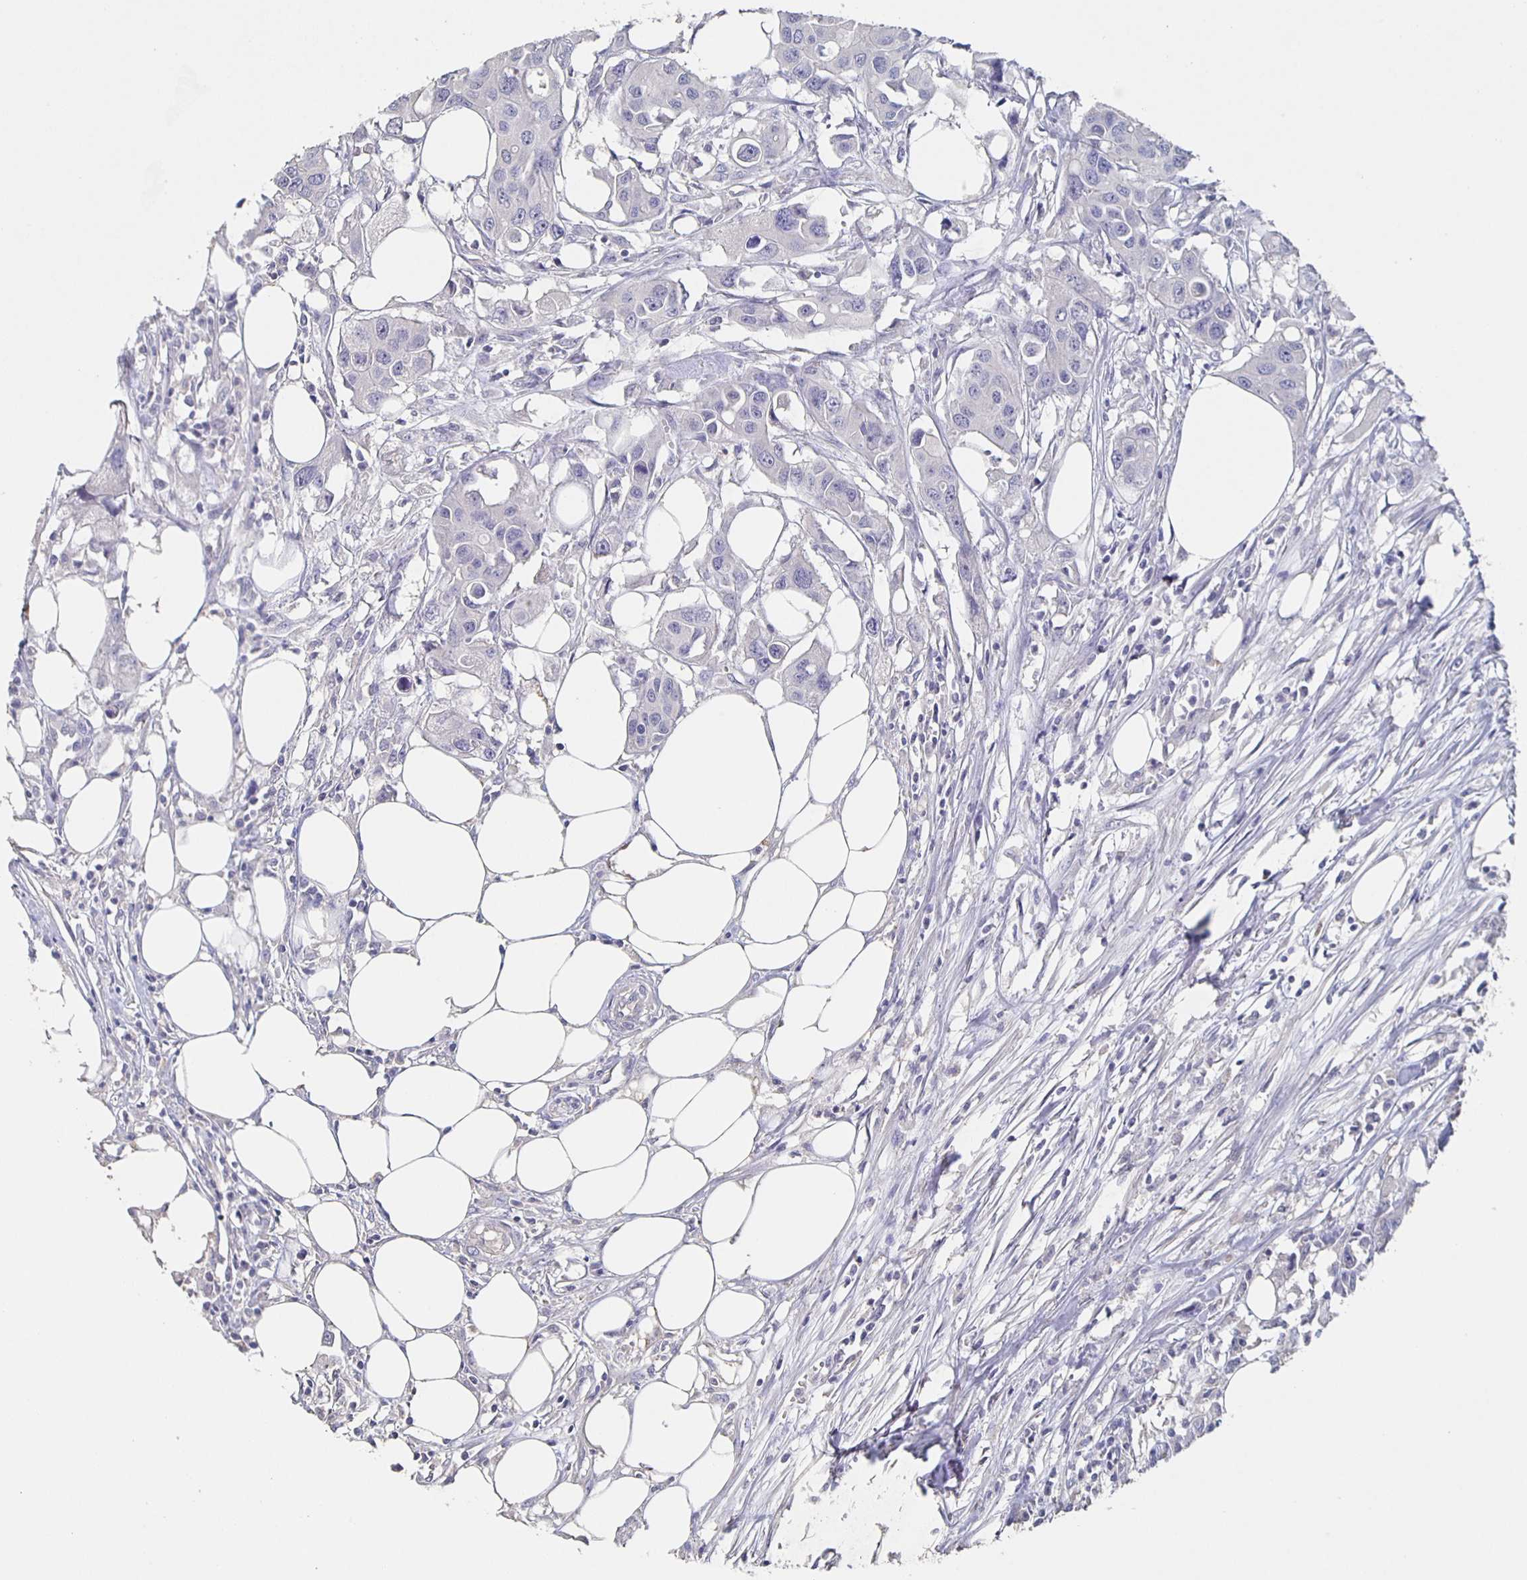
{"staining": {"intensity": "negative", "quantity": "none", "location": "none"}, "tissue": "colorectal cancer", "cell_type": "Tumor cells", "image_type": "cancer", "snomed": [{"axis": "morphology", "description": "Adenocarcinoma, NOS"}, {"axis": "topography", "description": "Colon"}], "caption": "This photomicrograph is of colorectal cancer (adenocarcinoma) stained with immunohistochemistry to label a protein in brown with the nuclei are counter-stained blue. There is no expression in tumor cells. (DAB (3,3'-diaminobenzidine) immunohistochemistry, high magnification).", "gene": "CACNA2D2", "patient": {"sex": "male", "age": 77}}